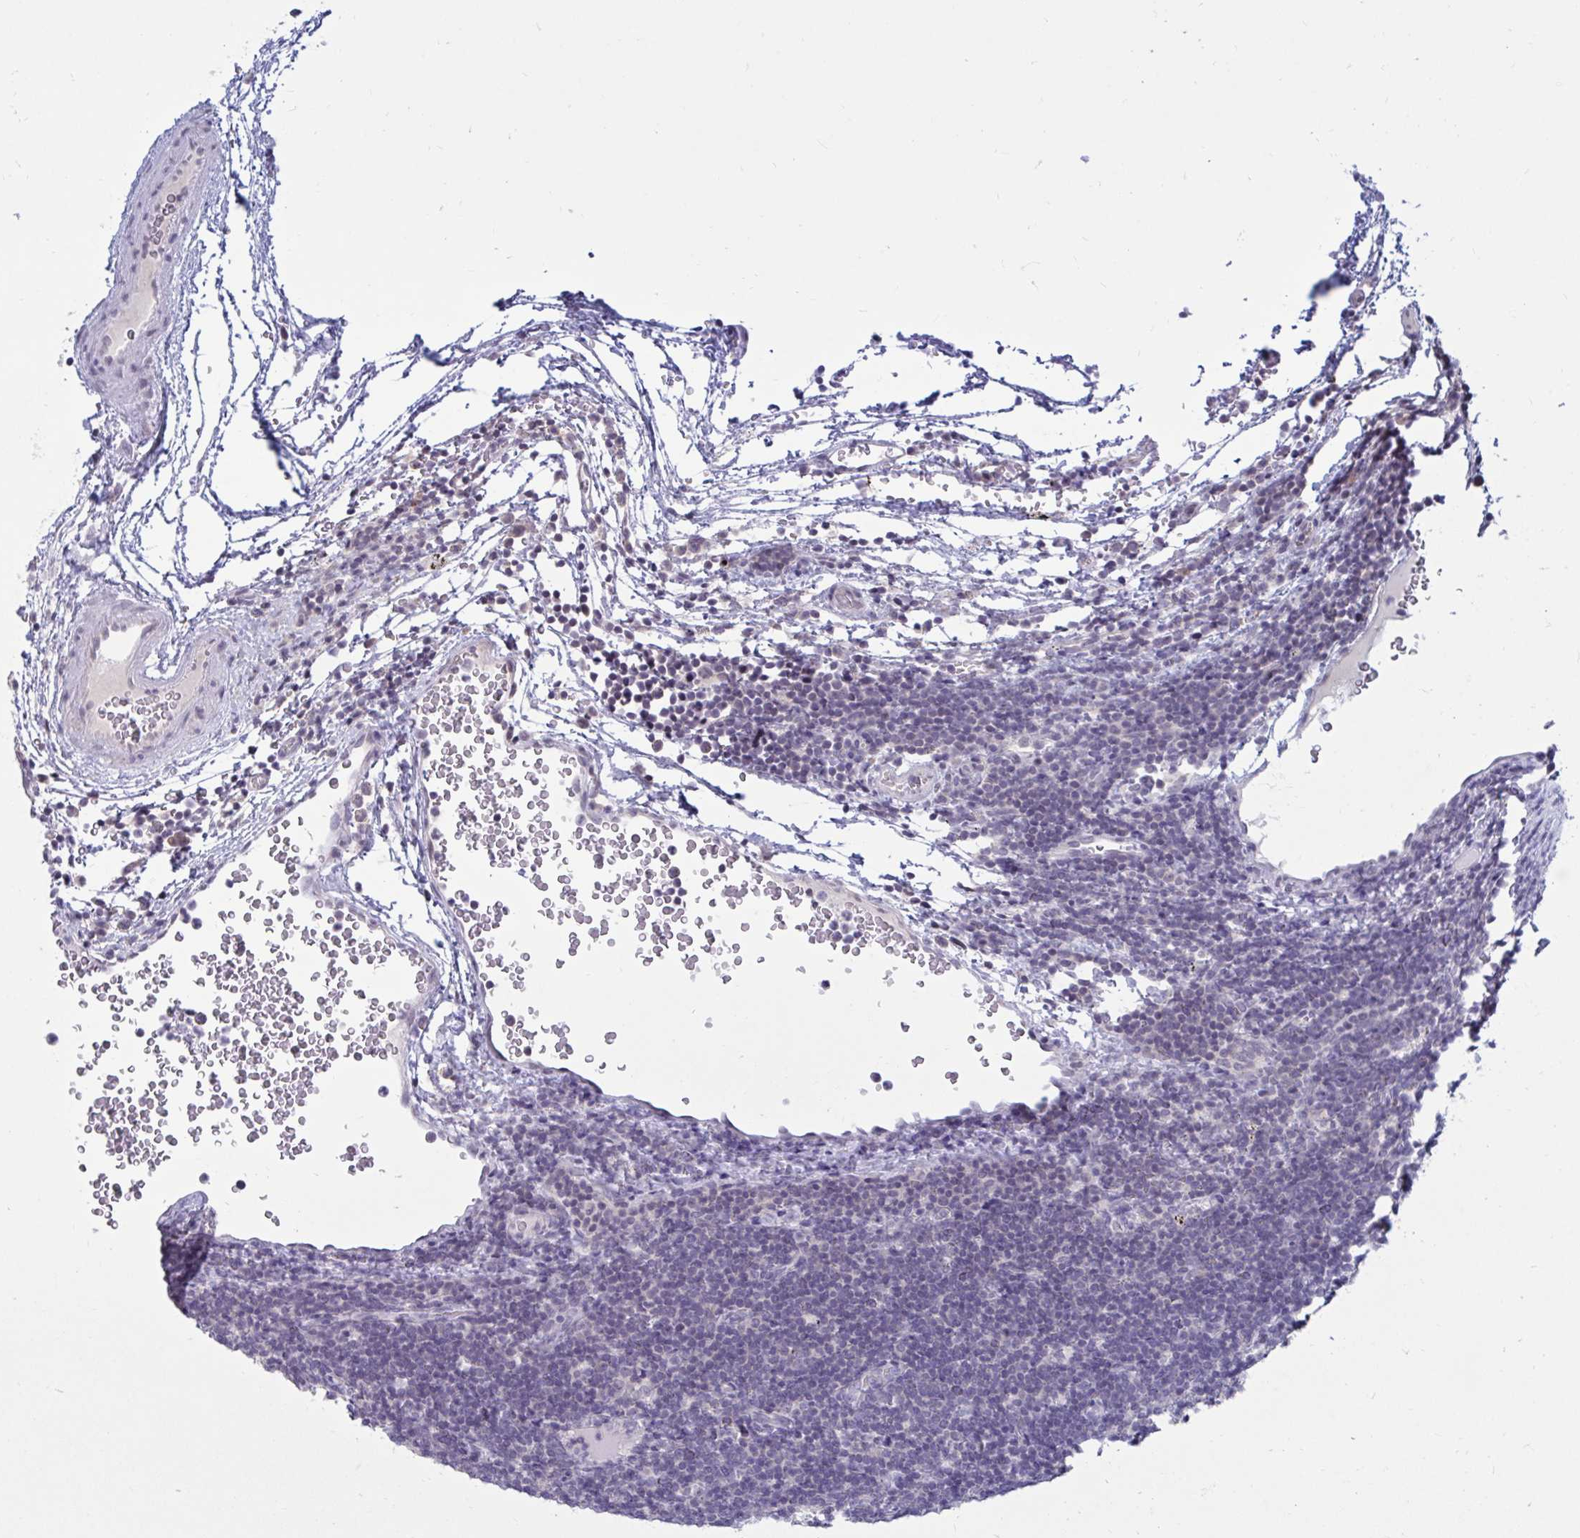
{"staining": {"intensity": "negative", "quantity": "none", "location": "none"}, "tissue": "lymphoma", "cell_type": "Tumor cells", "image_type": "cancer", "snomed": [{"axis": "morphology", "description": "Hodgkin's disease, NOS"}, {"axis": "topography", "description": "Lymph node"}], "caption": "The image exhibits no significant expression in tumor cells of lymphoma.", "gene": "ARPP19", "patient": {"sex": "female", "age": 57}}